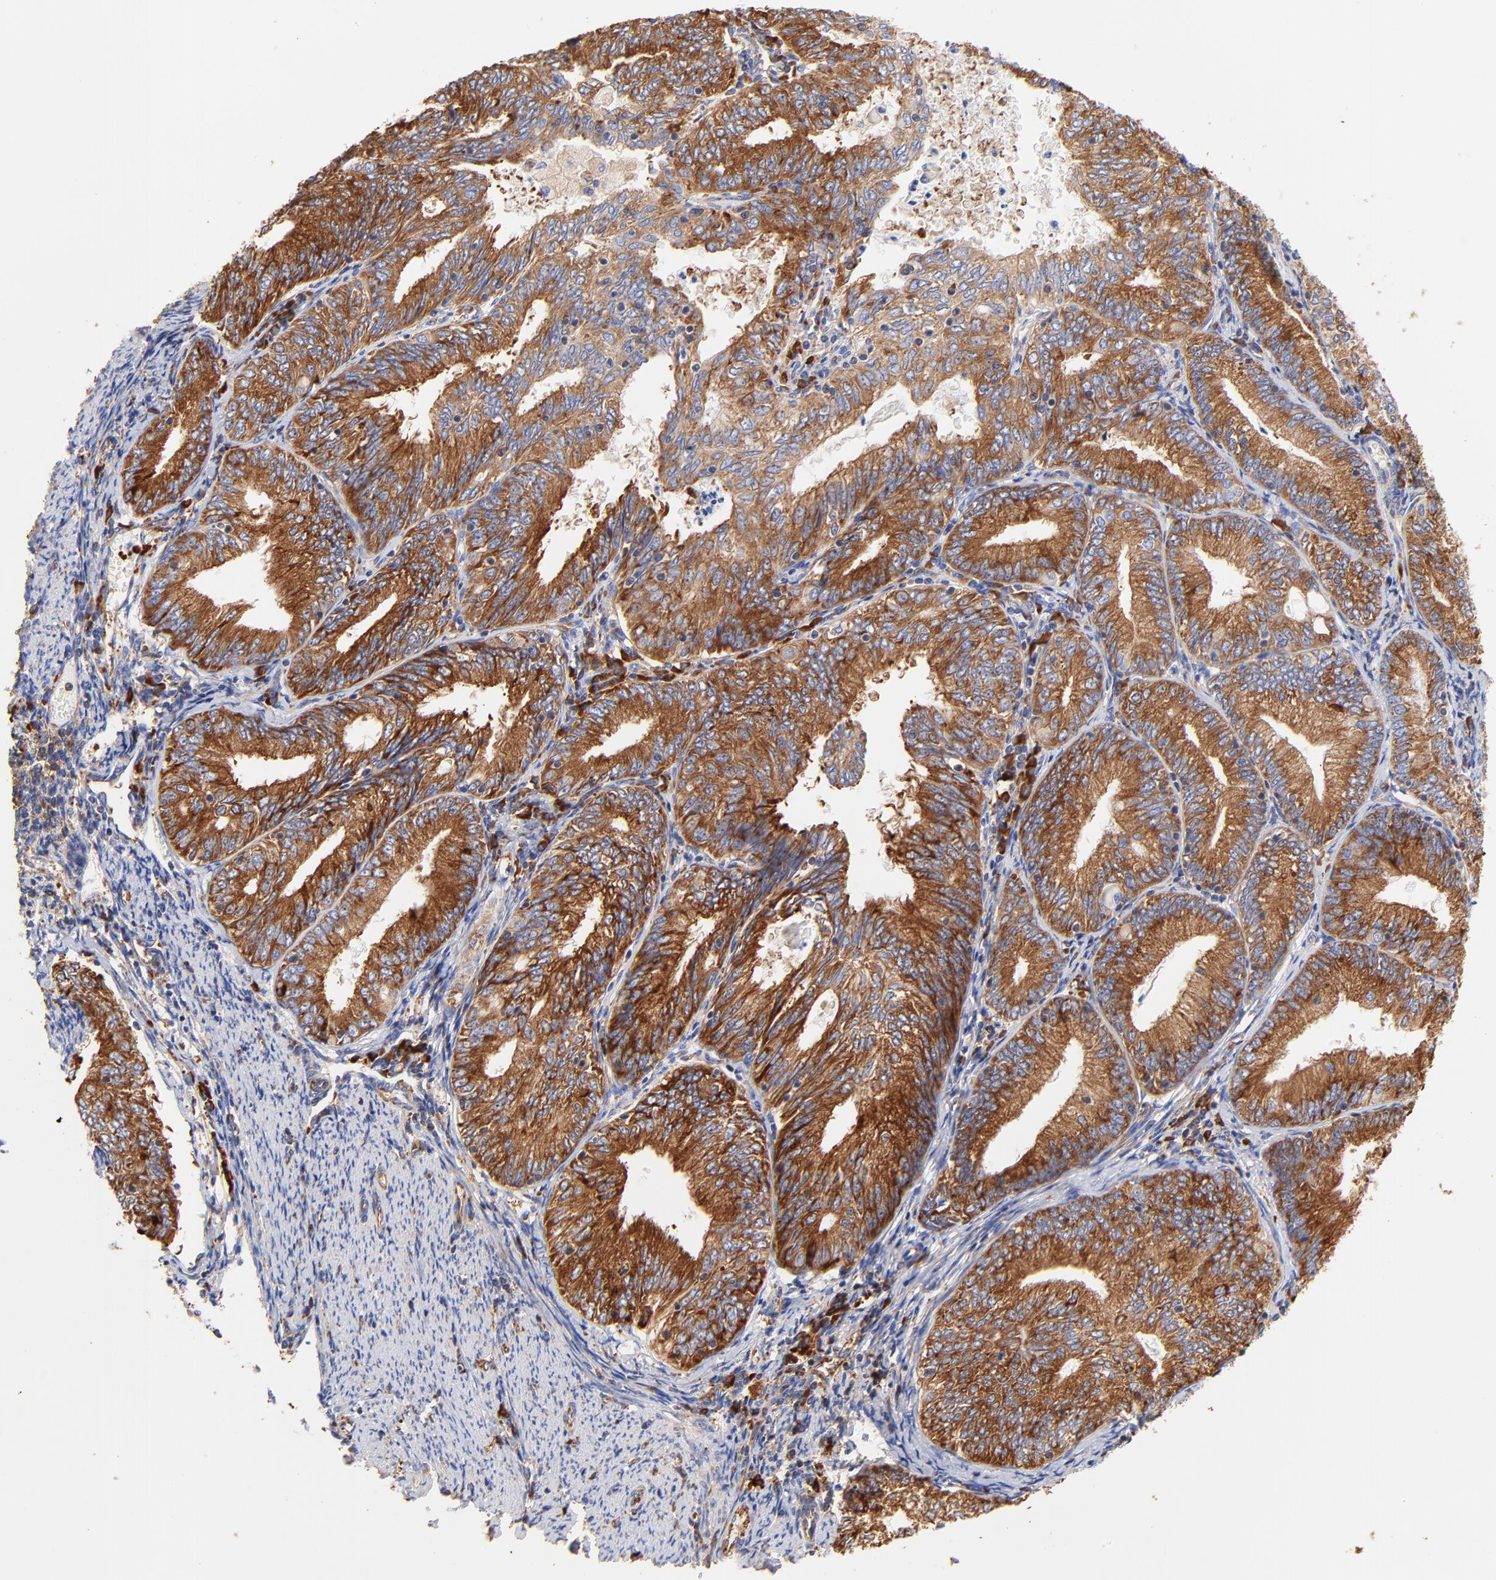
{"staining": {"intensity": "strong", "quantity": ">75%", "location": "cytoplasmic/membranous"}, "tissue": "endometrial cancer", "cell_type": "Tumor cells", "image_type": "cancer", "snomed": [{"axis": "morphology", "description": "Adenocarcinoma, NOS"}, {"axis": "topography", "description": "Endometrium"}], "caption": "IHC of human endometrial cancer exhibits high levels of strong cytoplasmic/membranous staining in about >75% of tumor cells.", "gene": "RPL27", "patient": {"sex": "female", "age": 69}}